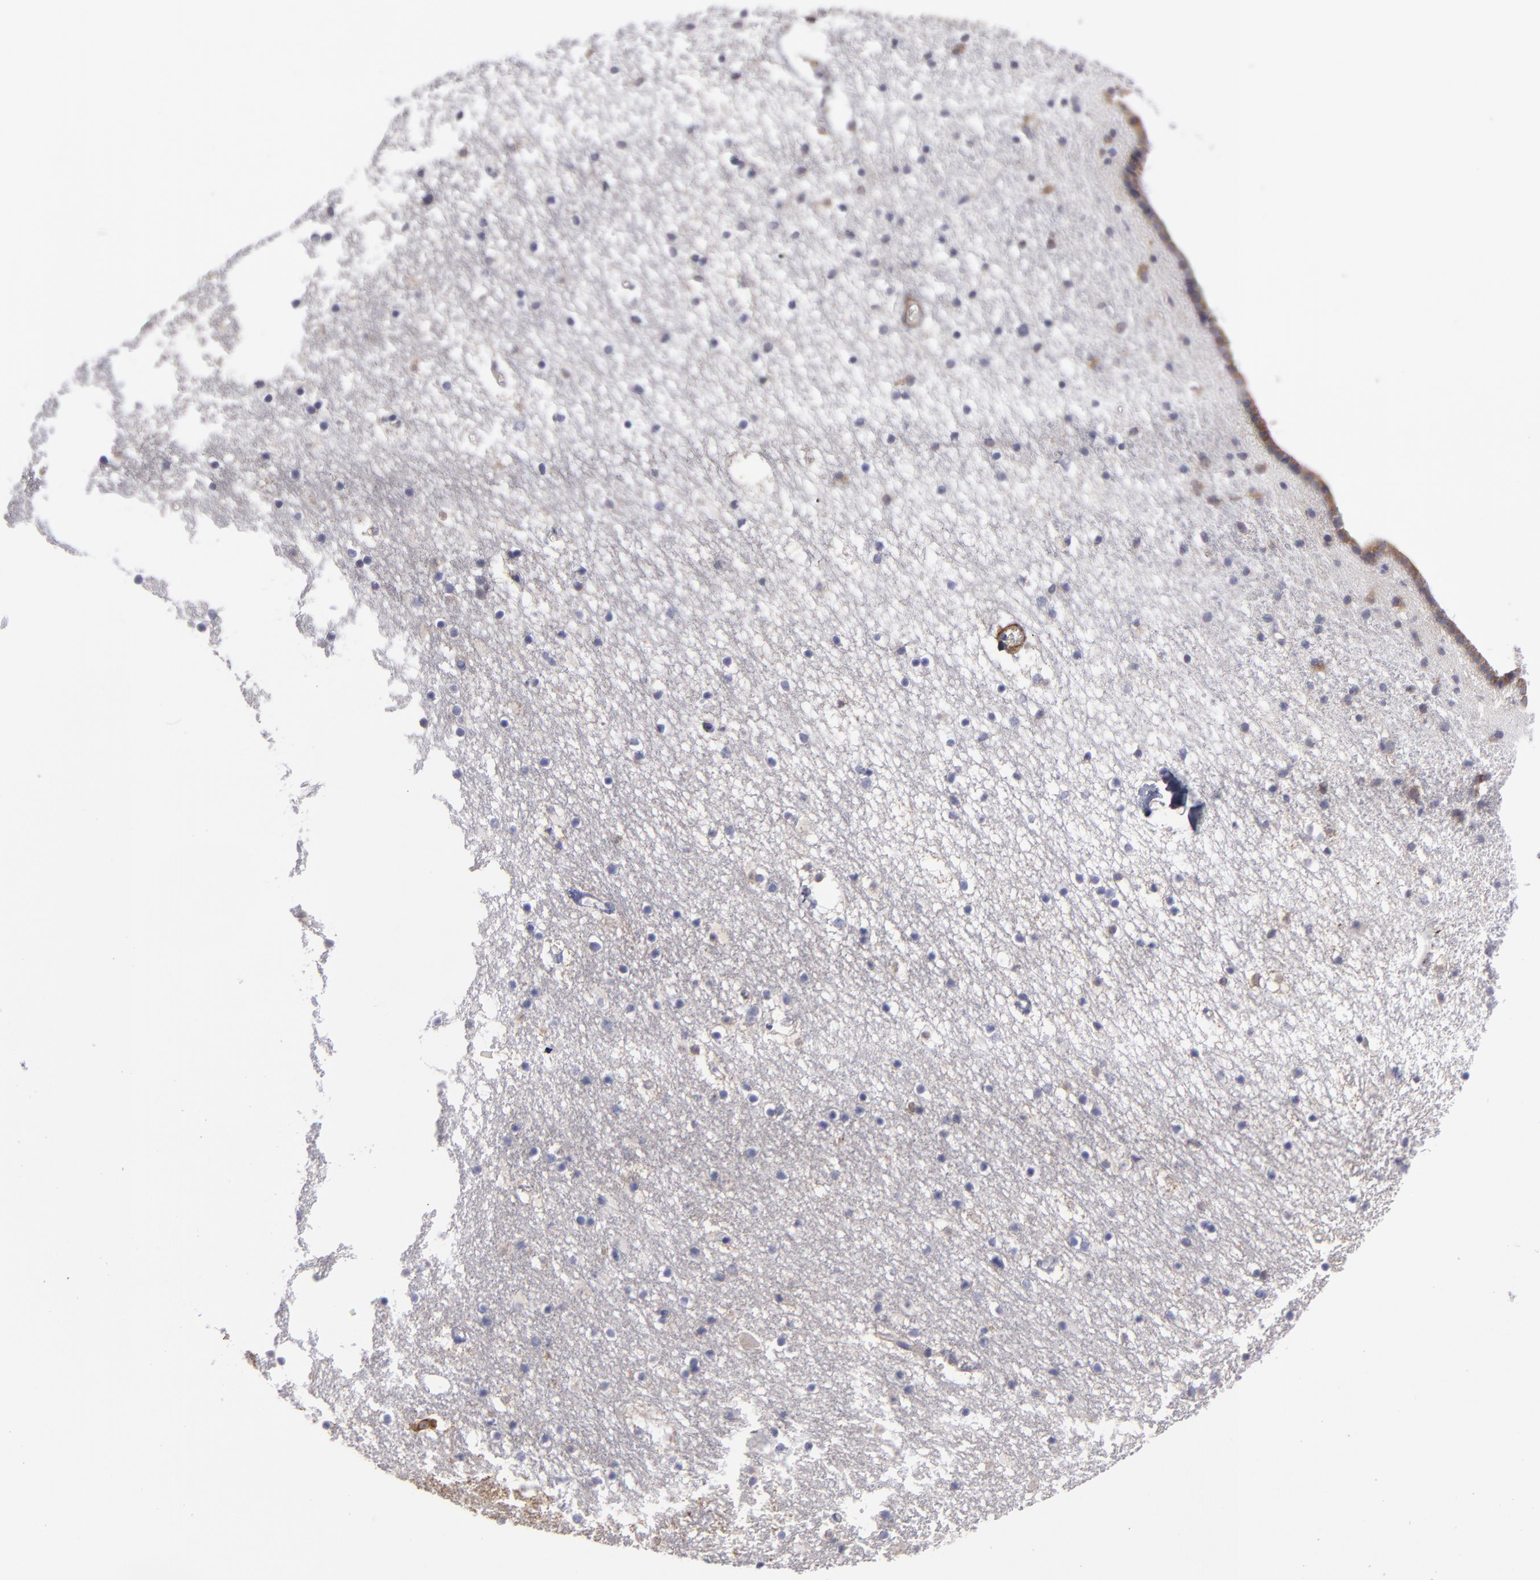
{"staining": {"intensity": "negative", "quantity": "none", "location": "none"}, "tissue": "caudate", "cell_type": "Glial cells", "image_type": "normal", "snomed": [{"axis": "morphology", "description": "Normal tissue, NOS"}, {"axis": "topography", "description": "Lateral ventricle wall"}], "caption": "The IHC image has no significant positivity in glial cells of caudate. The staining was performed using DAB to visualize the protein expression in brown, while the nuclei were stained in blue with hematoxylin (Magnification: 20x).", "gene": "SLMAP", "patient": {"sex": "male", "age": 45}}